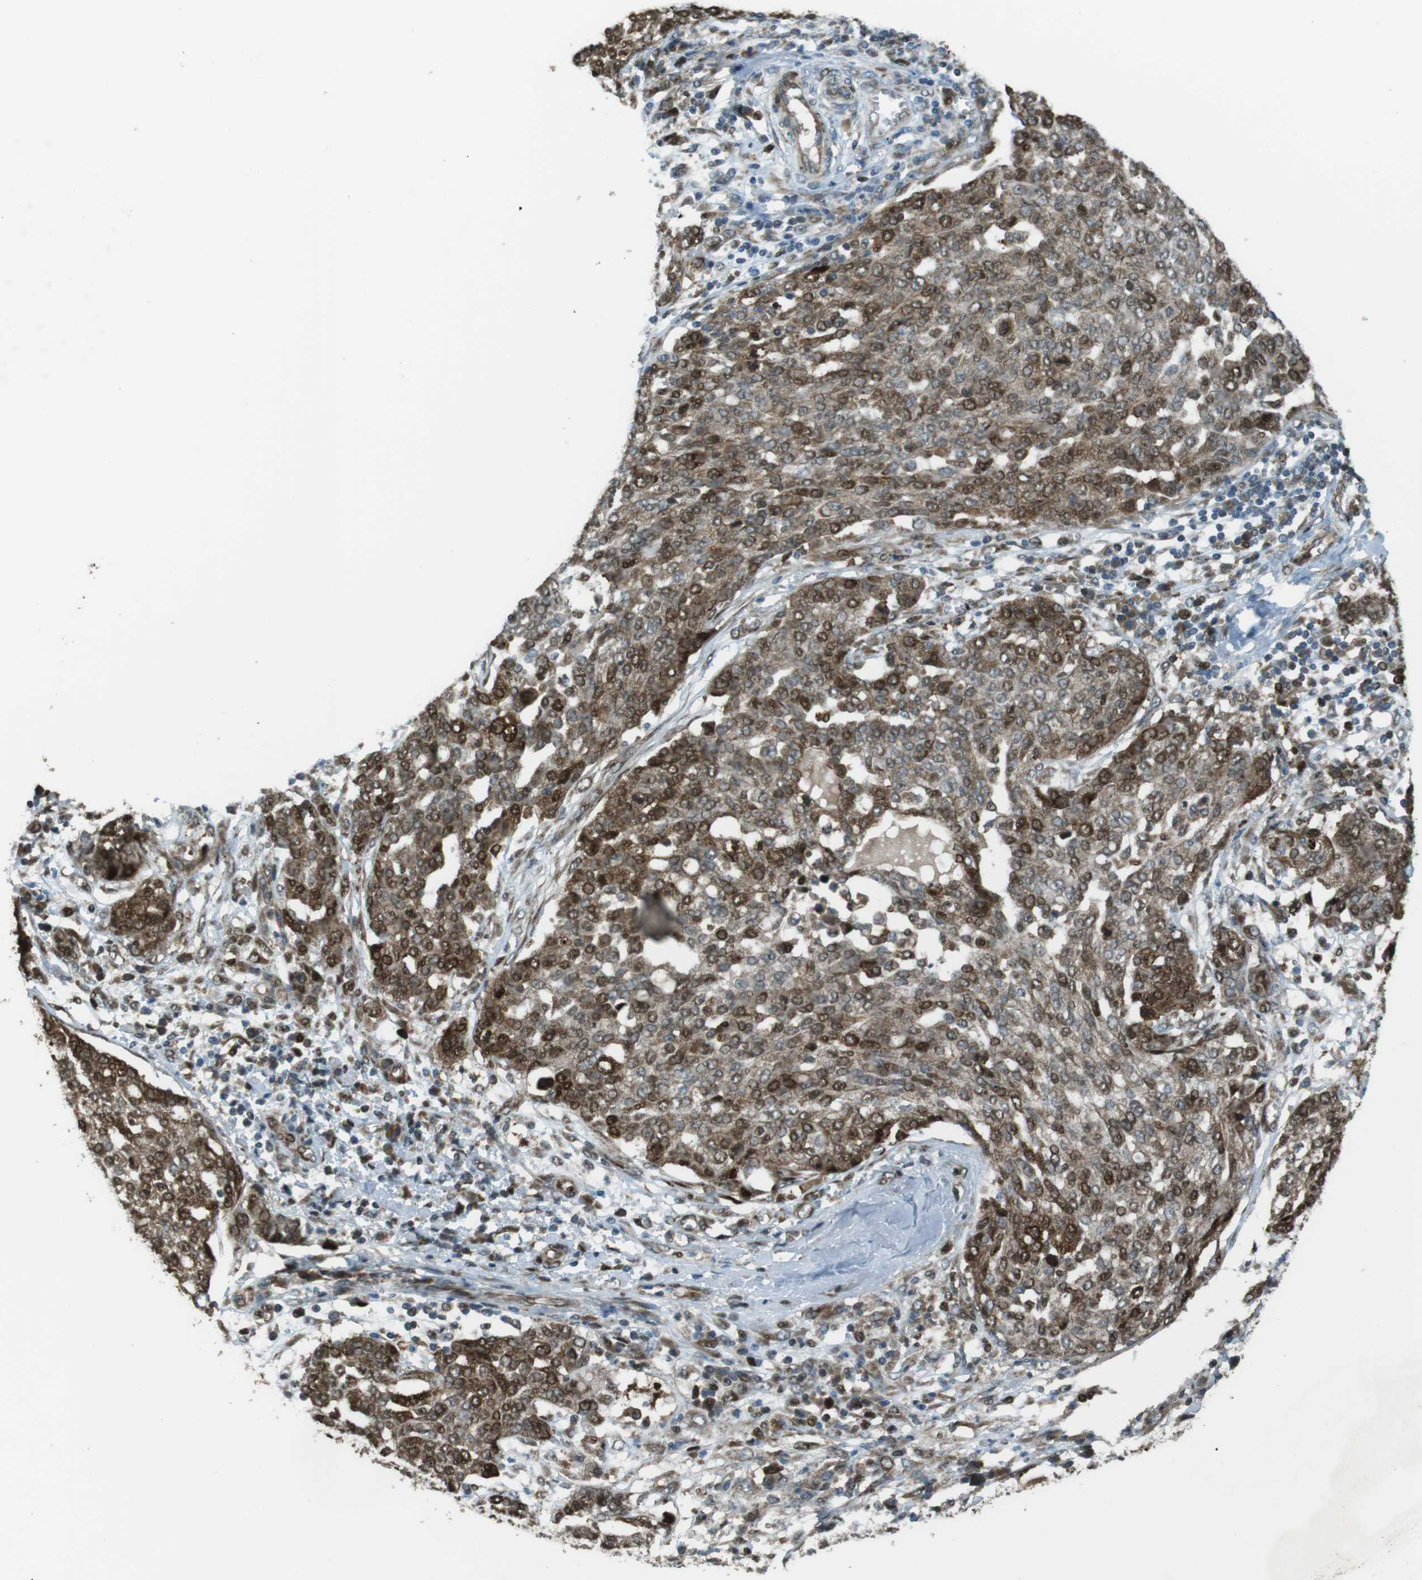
{"staining": {"intensity": "moderate", "quantity": ">75%", "location": "cytoplasmic/membranous,nuclear"}, "tissue": "ovarian cancer", "cell_type": "Tumor cells", "image_type": "cancer", "snomed": [{"axis": "morphology", "description": "Cystadenocarcinoma, serous, NOS"}, {"axis": "topography", "description": "Soft tissue"}, {"axis": "topography", "description": "Ovary"}], "caption": "Brown immunohistochemical staining in serous cystadenocarcinoma (ovarian) displays moderate cytoplasmic/membranous and nuclear positivity in approximately >75% of tumor cells.", "gene": "ZNF330", "patient": {"sex": "female", "age": 57}}